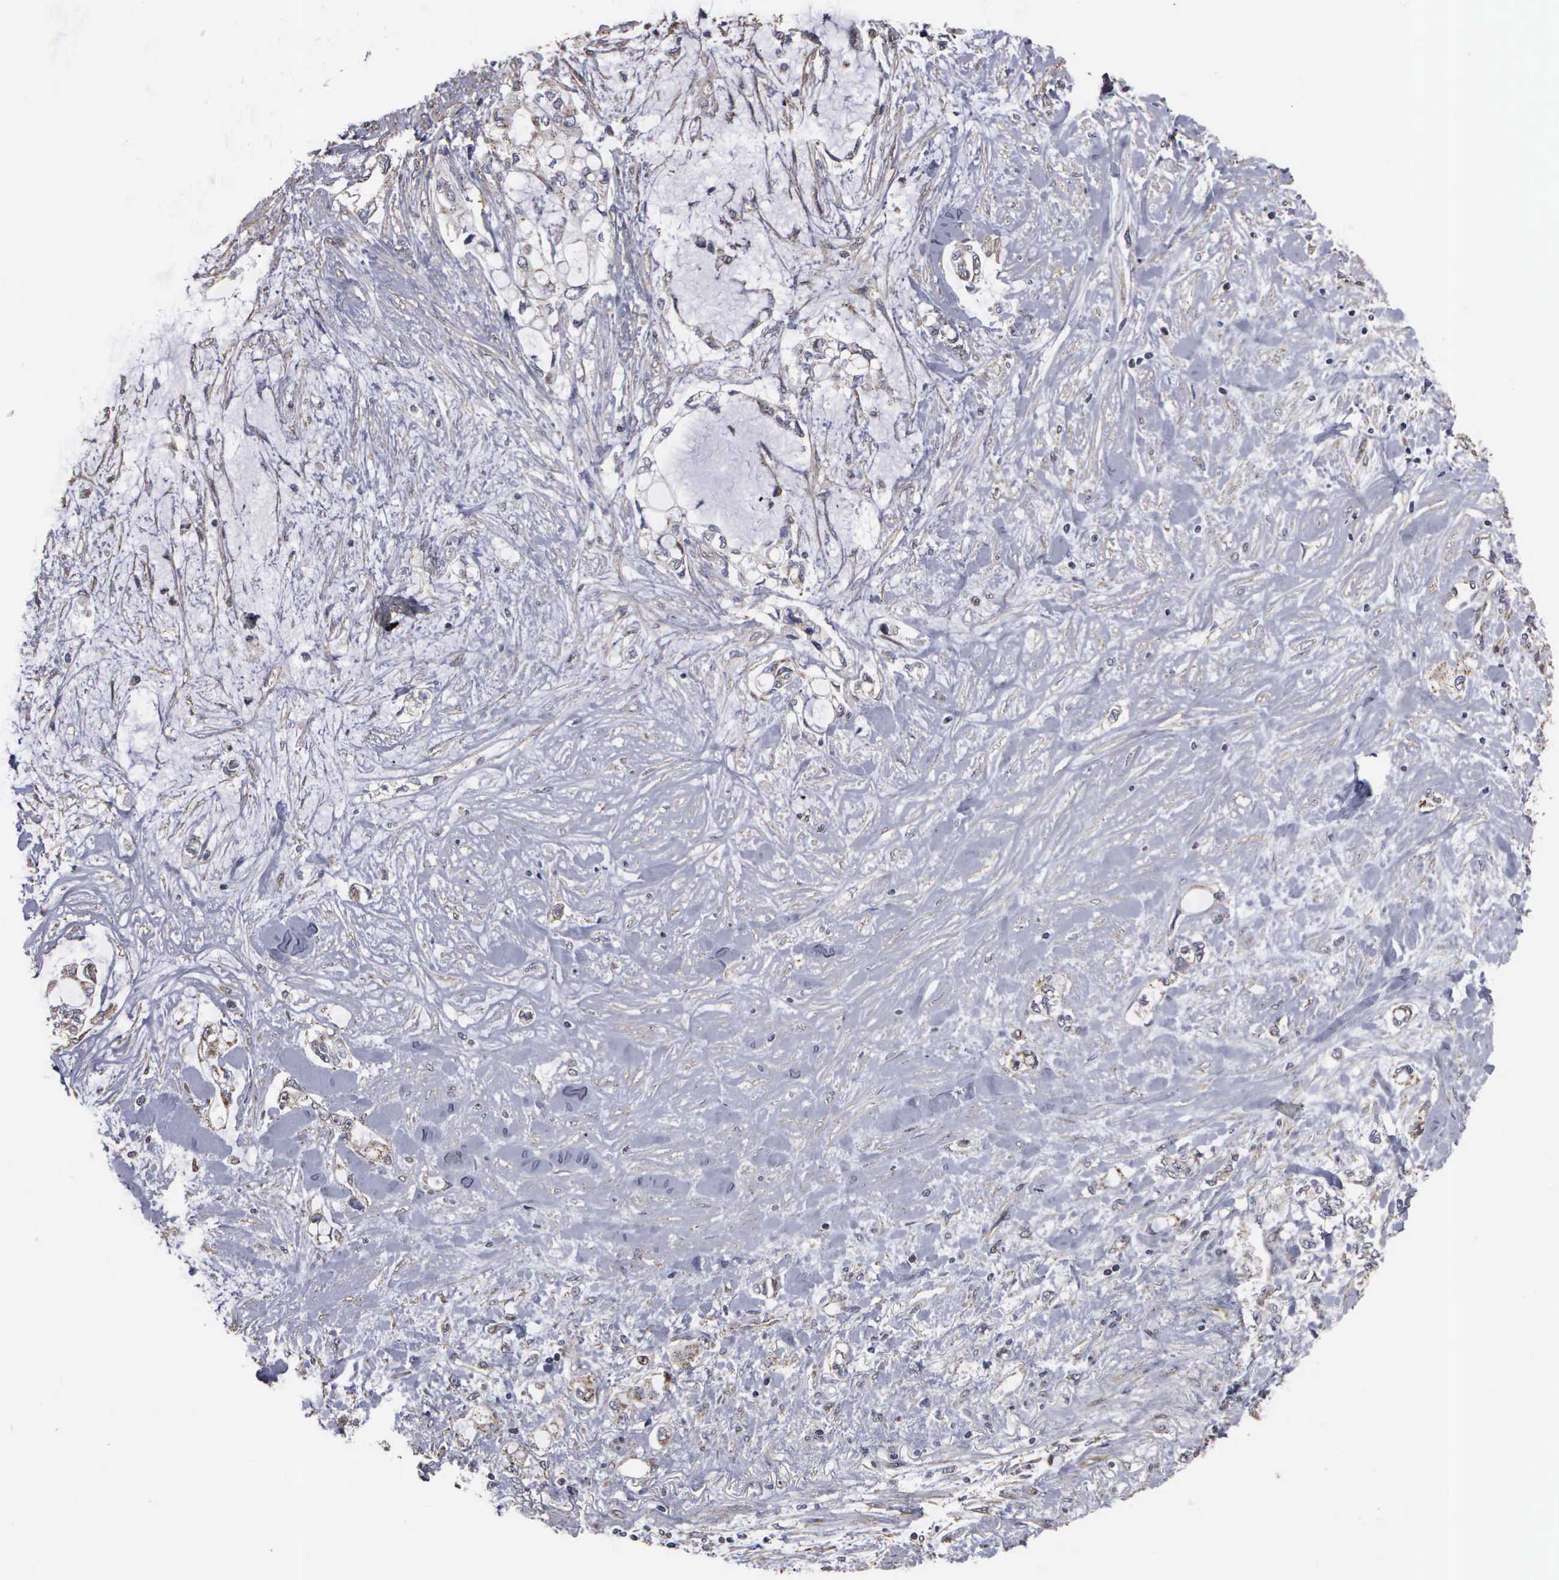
{"staining": {"intensity": "weak", "quantity": "25%-75%", "location": "cytoplasmic/membranous"}, "tissue": "pancreatic cancer", "cell_type": "Tumor cells", "image_type": "cancer", "snomed": [{"axis": "morphology", "description": "Adenocarcinoma, NOS"}, {"axis": "topography", "description": "Pancreas"}], "caption": "Approximately 25%-75% of tumor cells in pancreatic cancer (adenocarcinoma) demonstrate weak cytoplasmic/membranous protein positivity as visualized by brown immunohistochemical staining.", "gene": "NGDN", "patient": {"sex": "female", "age": 70}}